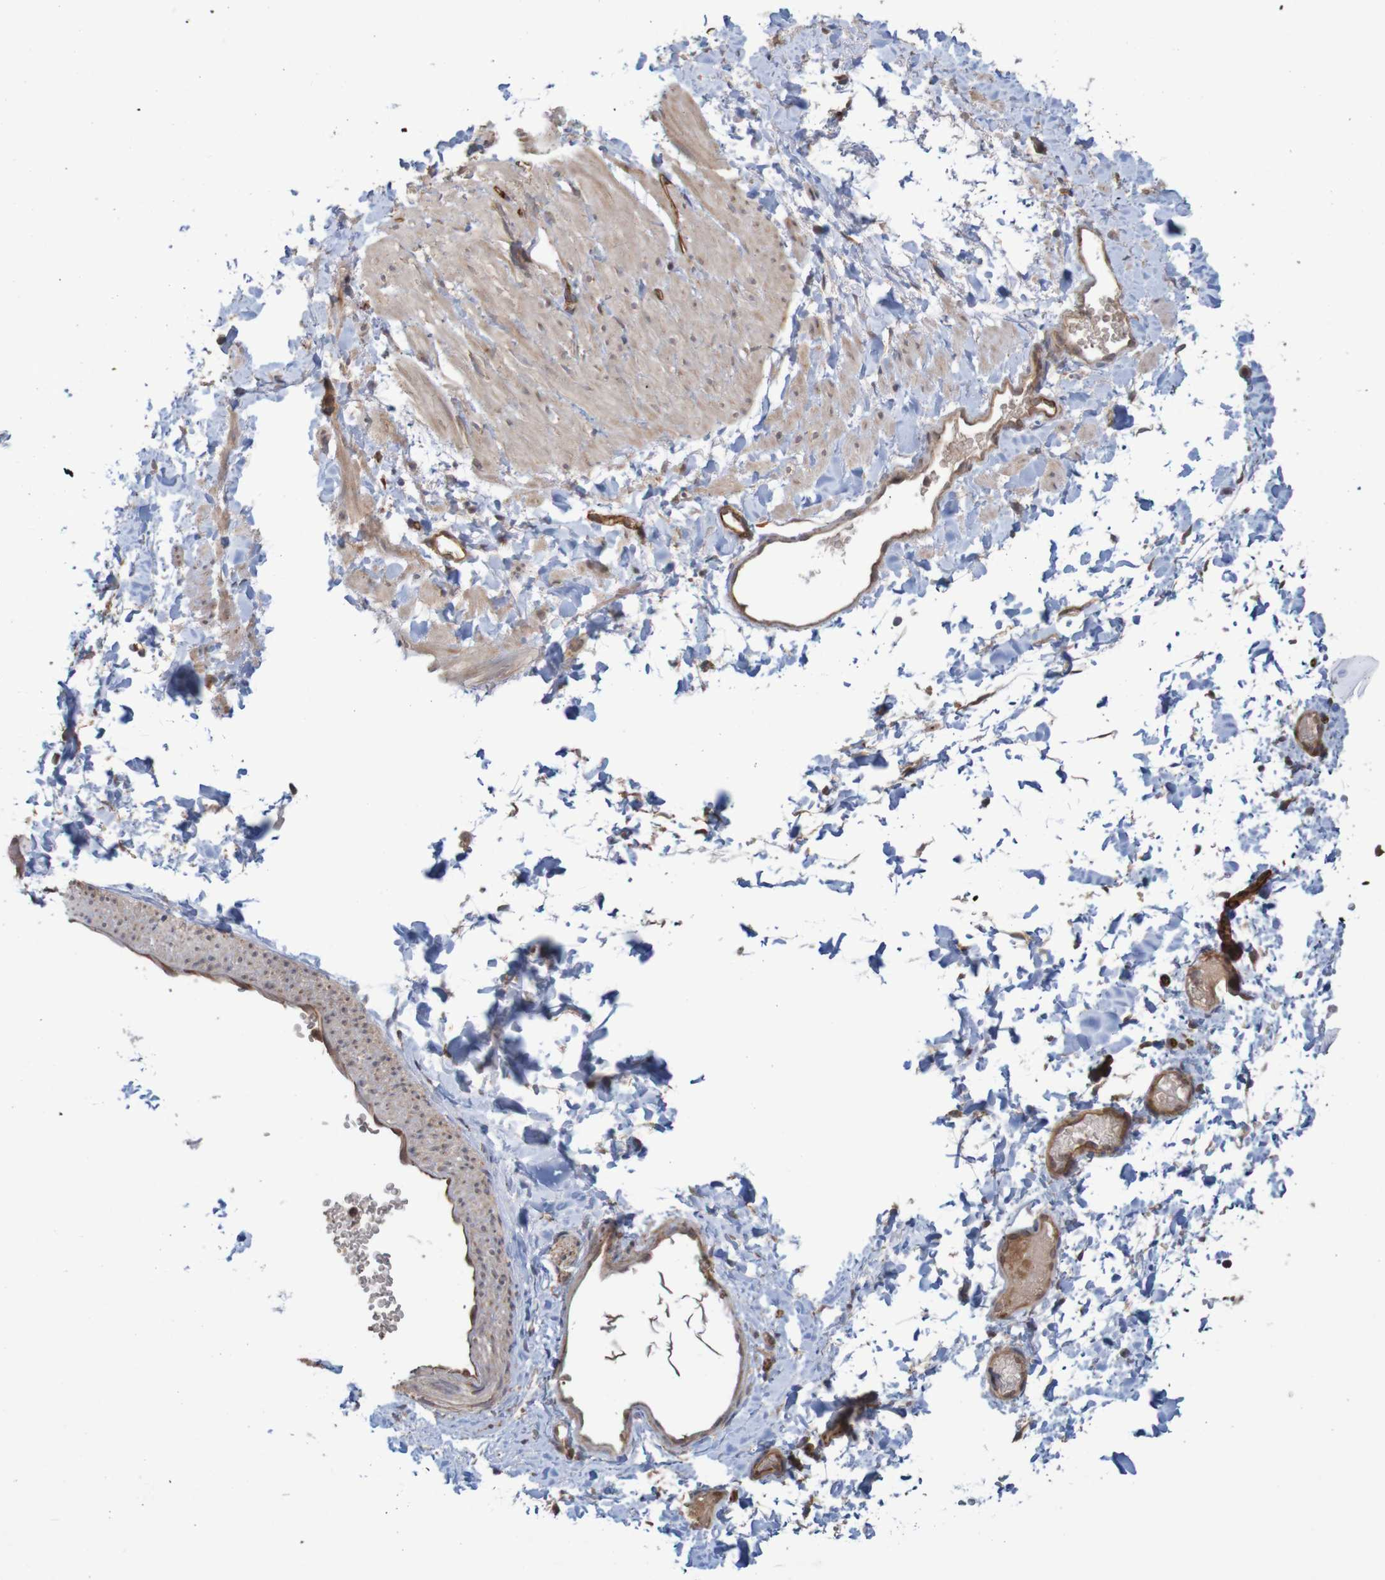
{"staining": {"intensity": "weak", "quantity": ">75%", "location": "cytoplasmic/membranous"}, "tissue": "smooth muscle", "cell_type": "Smooth muscle cells", "image_type": "normal", "snomed": [{"axis": "morphology", "description": "Normal tissue, NOS"}, {"axis": "topography", "description": "Smooth muscle"}], "caption": "Immunohistochemical staining of normal human smooth muscle demonstrates low levels of weak cytoplasmic/membranous positivity in approximately >75% of smooth muscle cells. The staining is performed using DAB (3,3'-diaminobenzidine) brown chromogen to label protein expression. The nuclei are counter-stained blue using hematoxylin.", "gene": "MRPL52", "patient": {"sex": "male", "age": 16}}